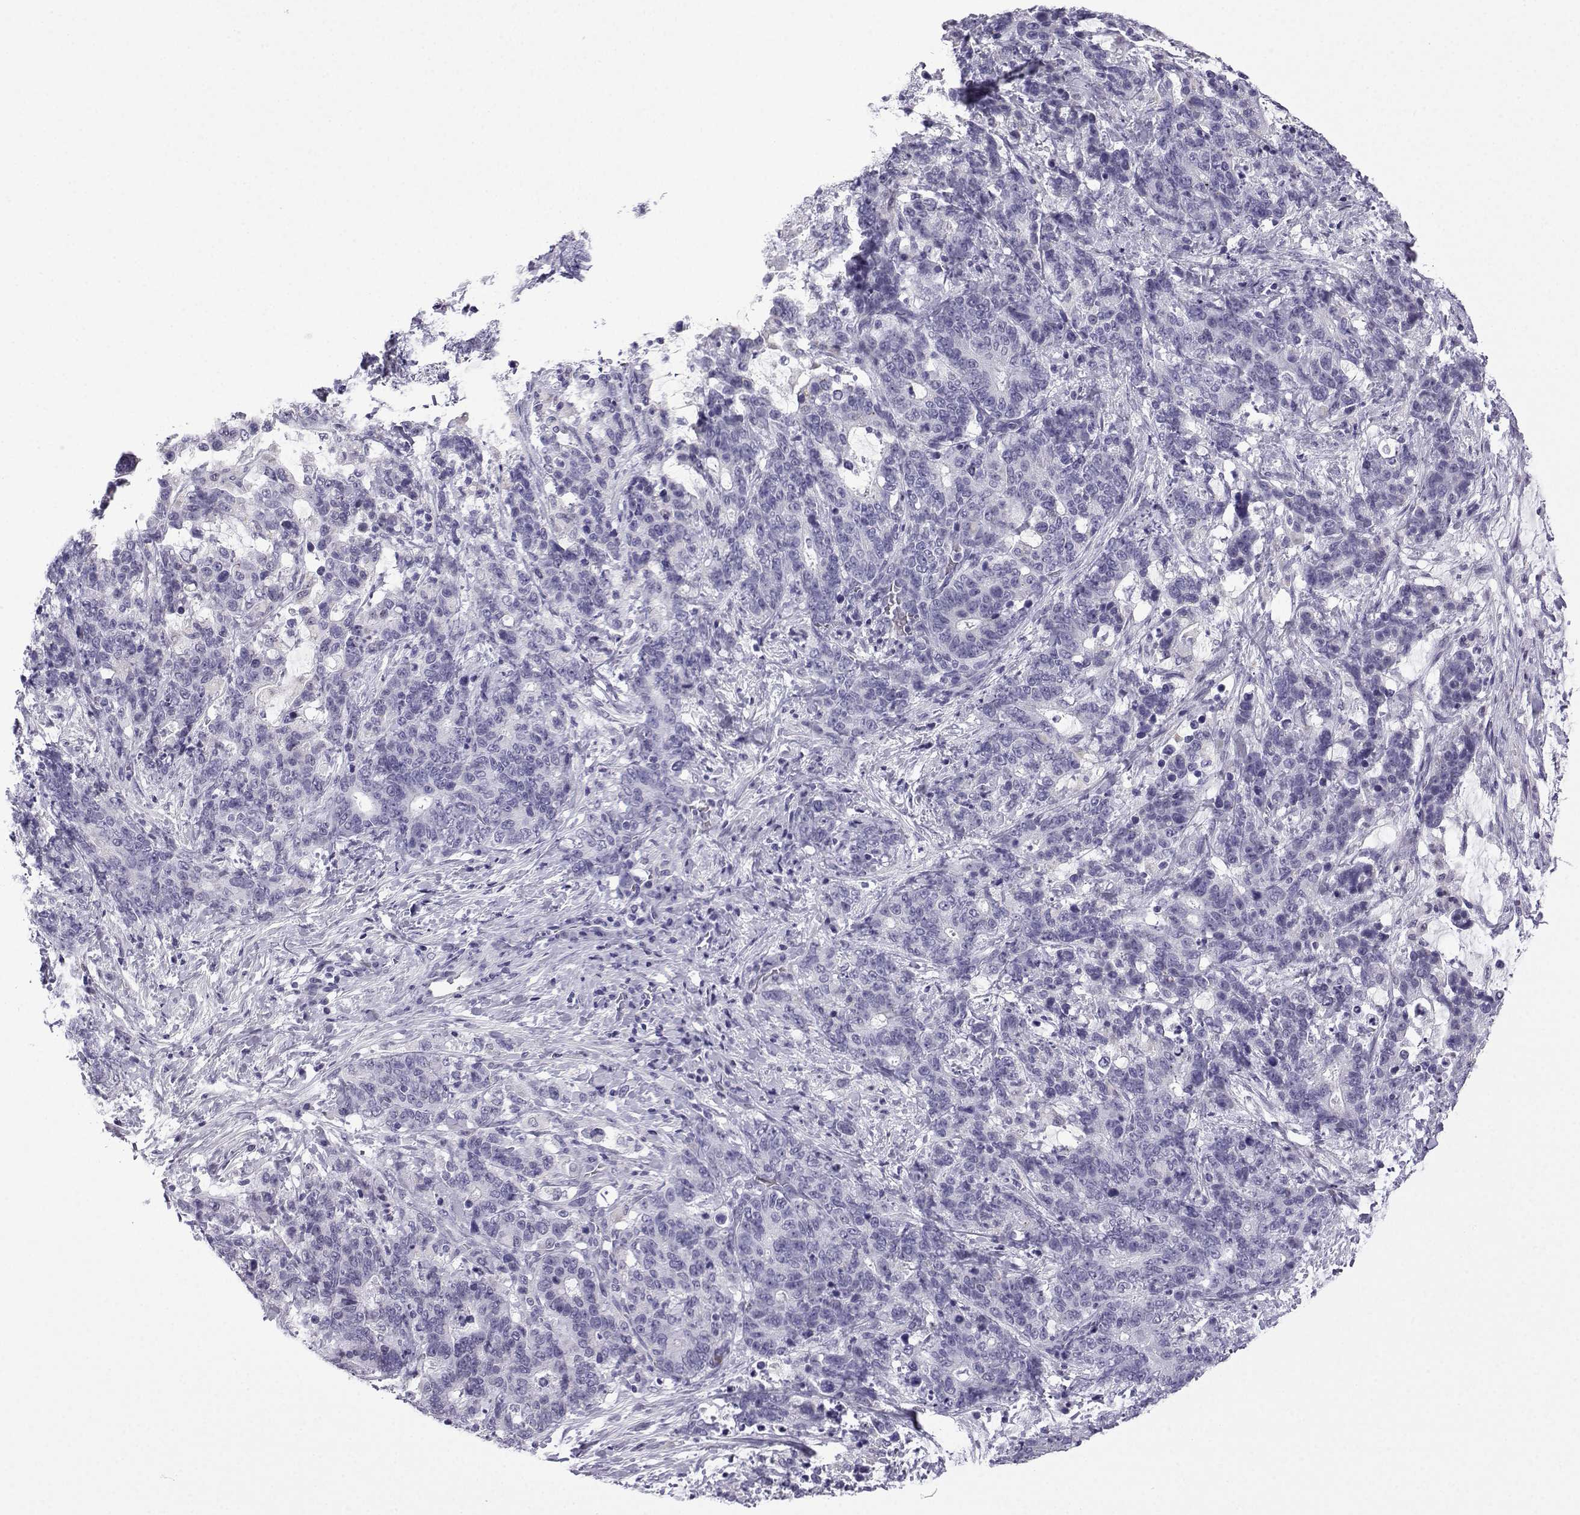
{"staining": {"intensity": "negative", "quantity": "none", "location": "none"}, "tissue": "stomach cancer", "cell_type": "Tumor cells", "image_type": "cancer", "snomed": [{"axis": "morphology", "description": "Normal tissue, NOS"}, {"axis": "morphology", "description": "Adenocarcinoma, NOS"}, {"axis": "topography", "description": "Stomach"}], "caption": "The immunohistochemistry micrograph has no significant staining in tumor cells of stomach cancer tissue.", "gene": "ACRBP", "patient": {"sex": "female", "age": 64}}